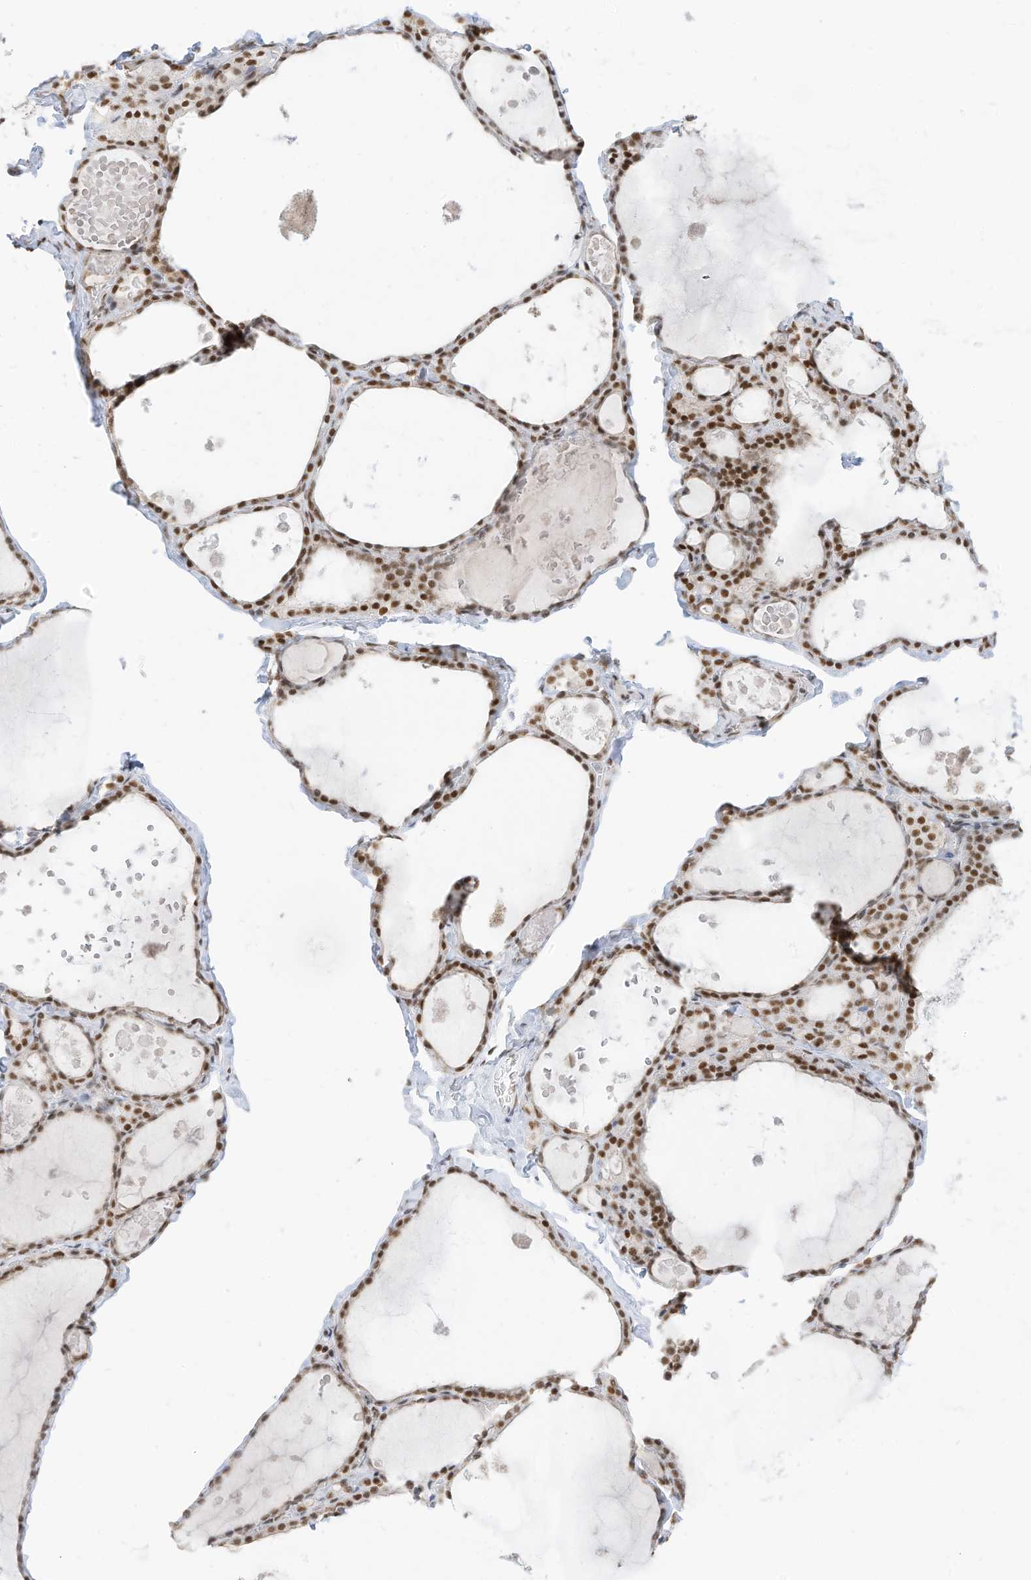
{"staining": {"intensity": "moderate", "quantity": ">75%", "location": "nuclear"}, "tissue": "thyroid gland", "cell_type": "Glandular cells", "image_type": "normal", "snomed": [{"axis": "morphology", "description": "Normal tissue, NOS"}, {"axis": "topography", "description": "Thyroid gland"}], "caption": "Protein analysis of normal thyroid gland shows moderate nuclear staining in approximately >75% of glandular cells. (Stains: DAB (3,3'-diaminobenzidine) in brown, nuclei in blue, Microscopy: brightfield microscopy at high magnification).", "gene": "SMARCA2", "patient": {"sex": "male", "age": 56}}